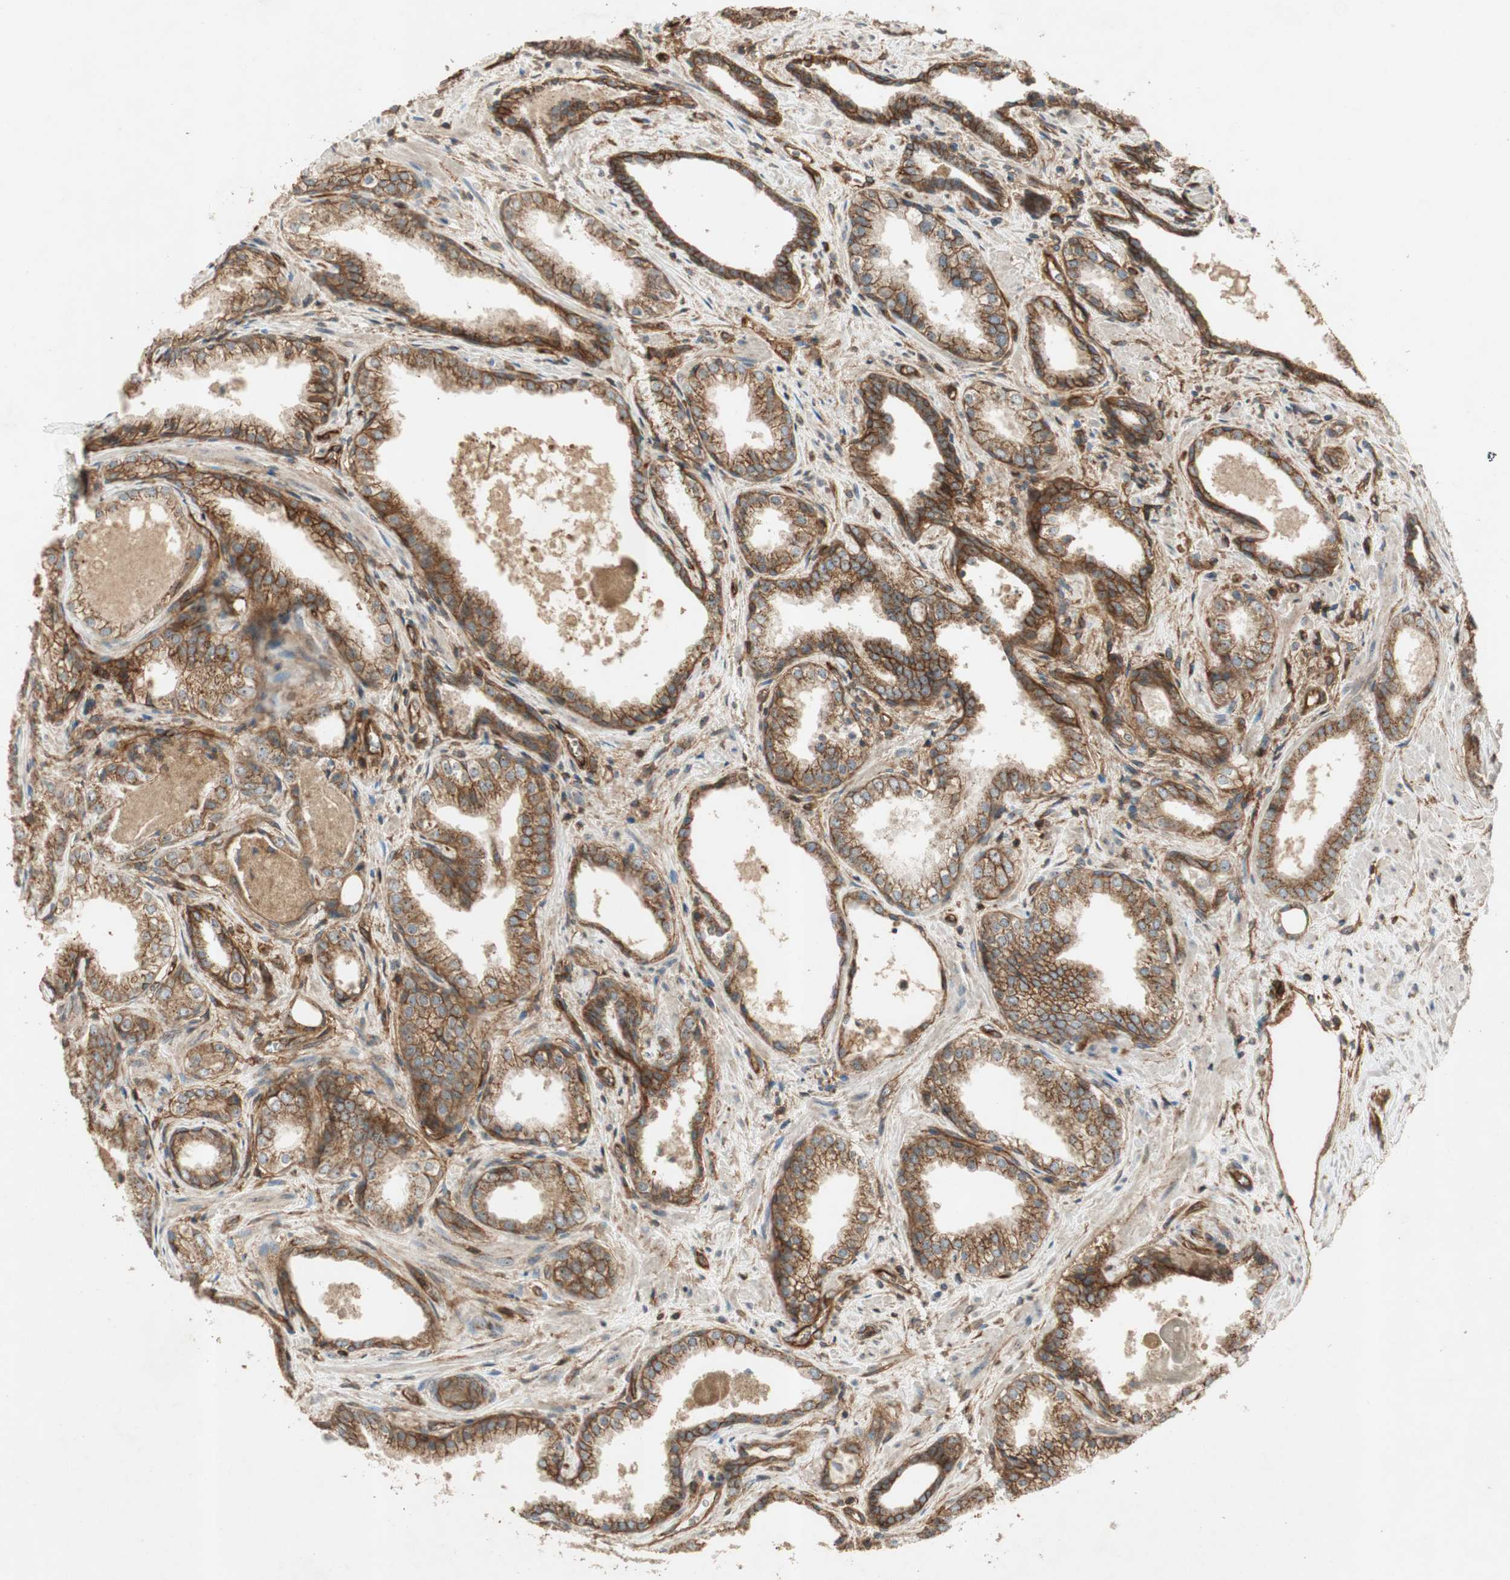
{"staining": {"intensity": "strong", "quantity": ">75%", "location": "cytoplasmic/membranous"}, "tissue": "prostate cancer", "cell_type": "Tumor cells", "image_type": "cancer", "snomed": [{"axis": "morphology", "description": "Adenocarcinoma, Low grade"}, {"axis": "topography", "description": "Prostate"}], "caption": "Prostate cancer (low-grade adenocarcinoma) stained with DAB immunohistochemistry (IHC) reveals high levels of strong cytoplasmic/membranous positivity in approximately >75% of tumor cells. The staining was performed using DAB to visualize the protein expression in brown, while the nuclei were stained in blue with hematoxylin (Magnification: 20x).", "gene": "BTN3A3", "patient": {"sex": "male", "age": 60}}